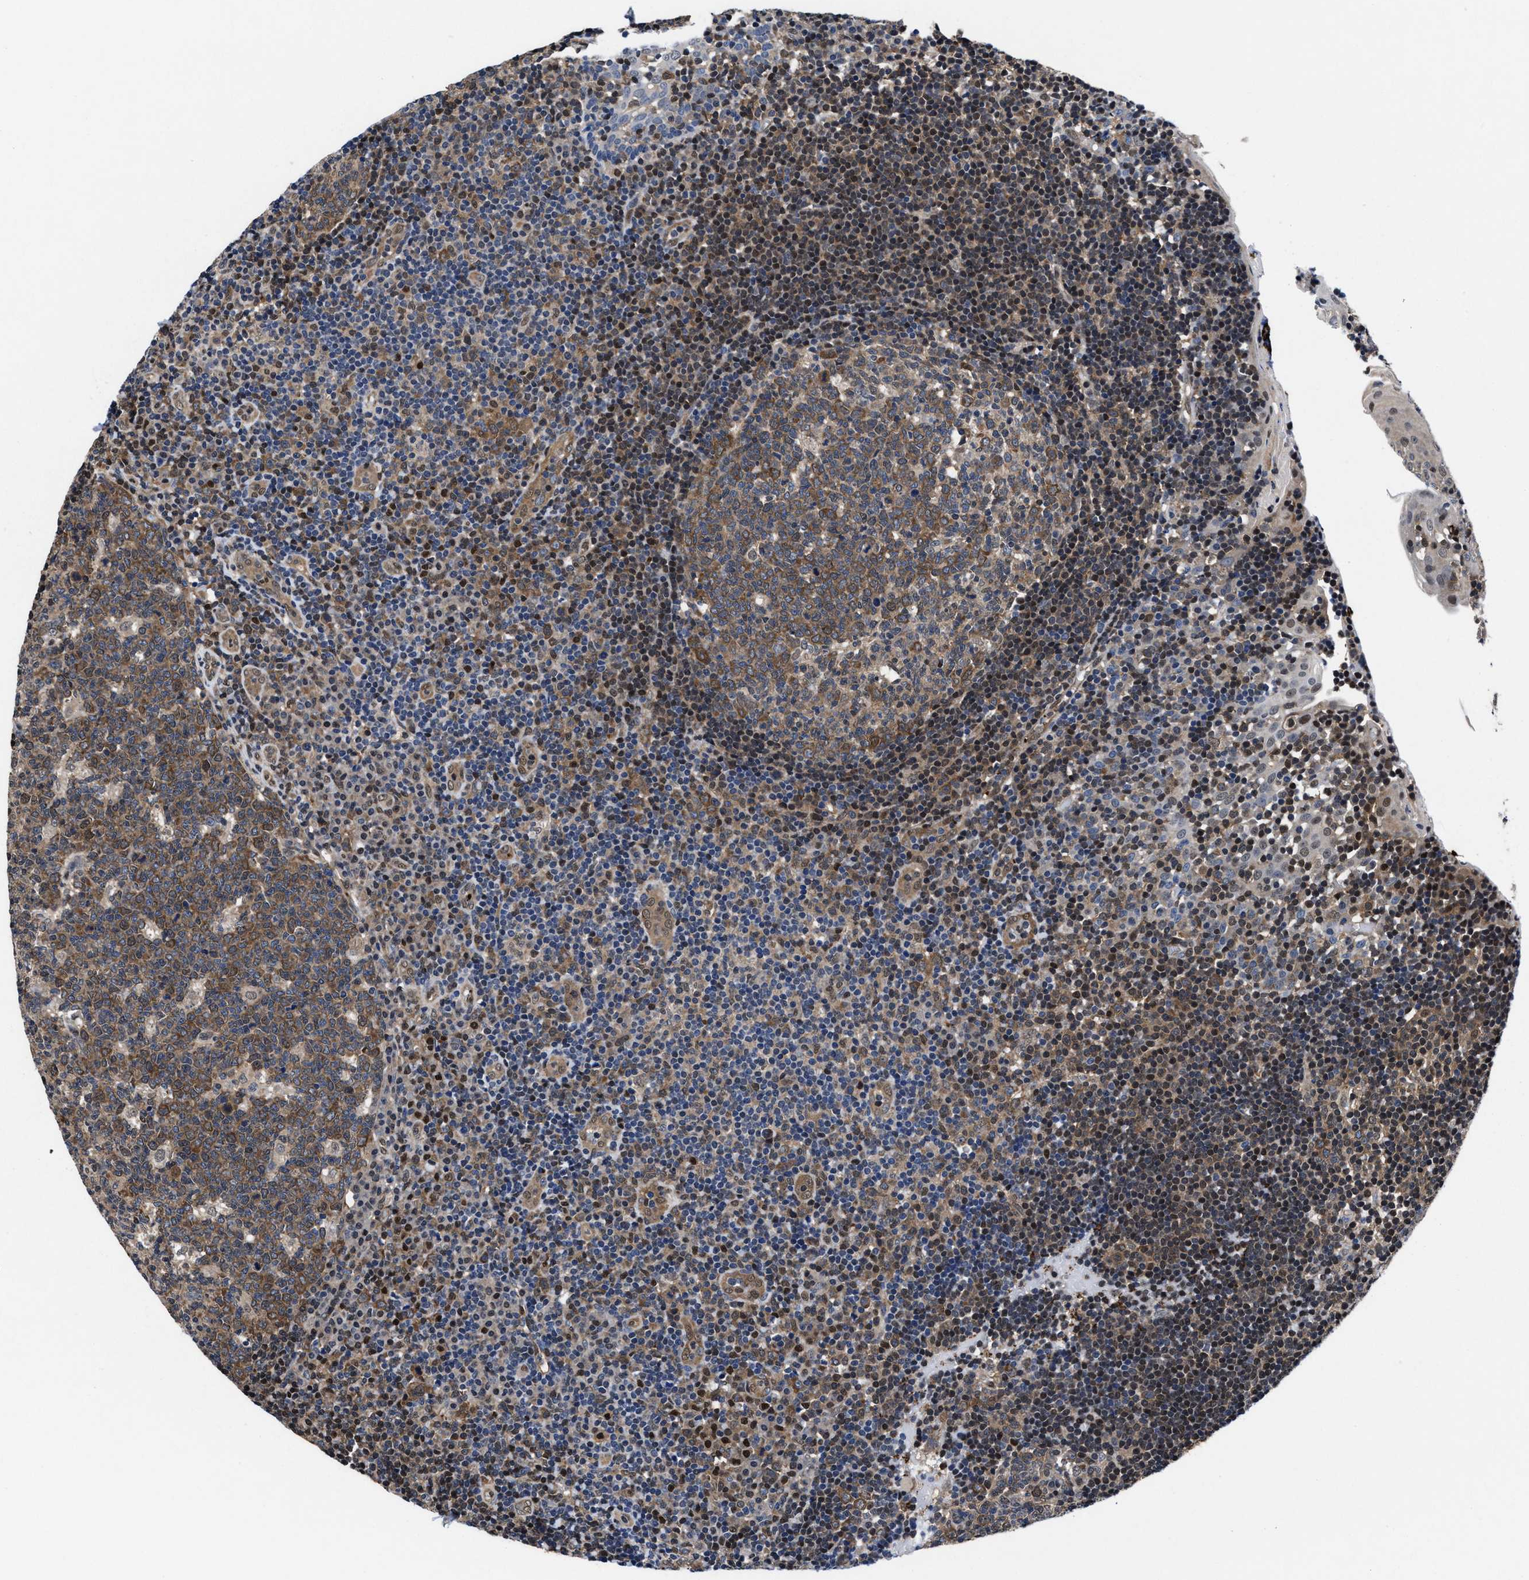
{"staining": {"intensity": "moderate", "quantity": ">75%", "location": "cytoplasmic/membranous"}, "tissue": "tonsil", "cell_type": "Germinal center cells", "image_type": "normal", "snomed": [{"axis": "morphology", "description": "Normal tissue, NOS"}, {"axis": "topography", "description": "Tonsil"}], "caption": "Approximately >75% of germinal center cells in unremarkable human tonsil demonstrate moderate cytoplasmic/membranous protein expression as visualized by brown immunohistochemical staining.", "gene": "ACLY", "patient": {"sex": "female", "age": 40}}